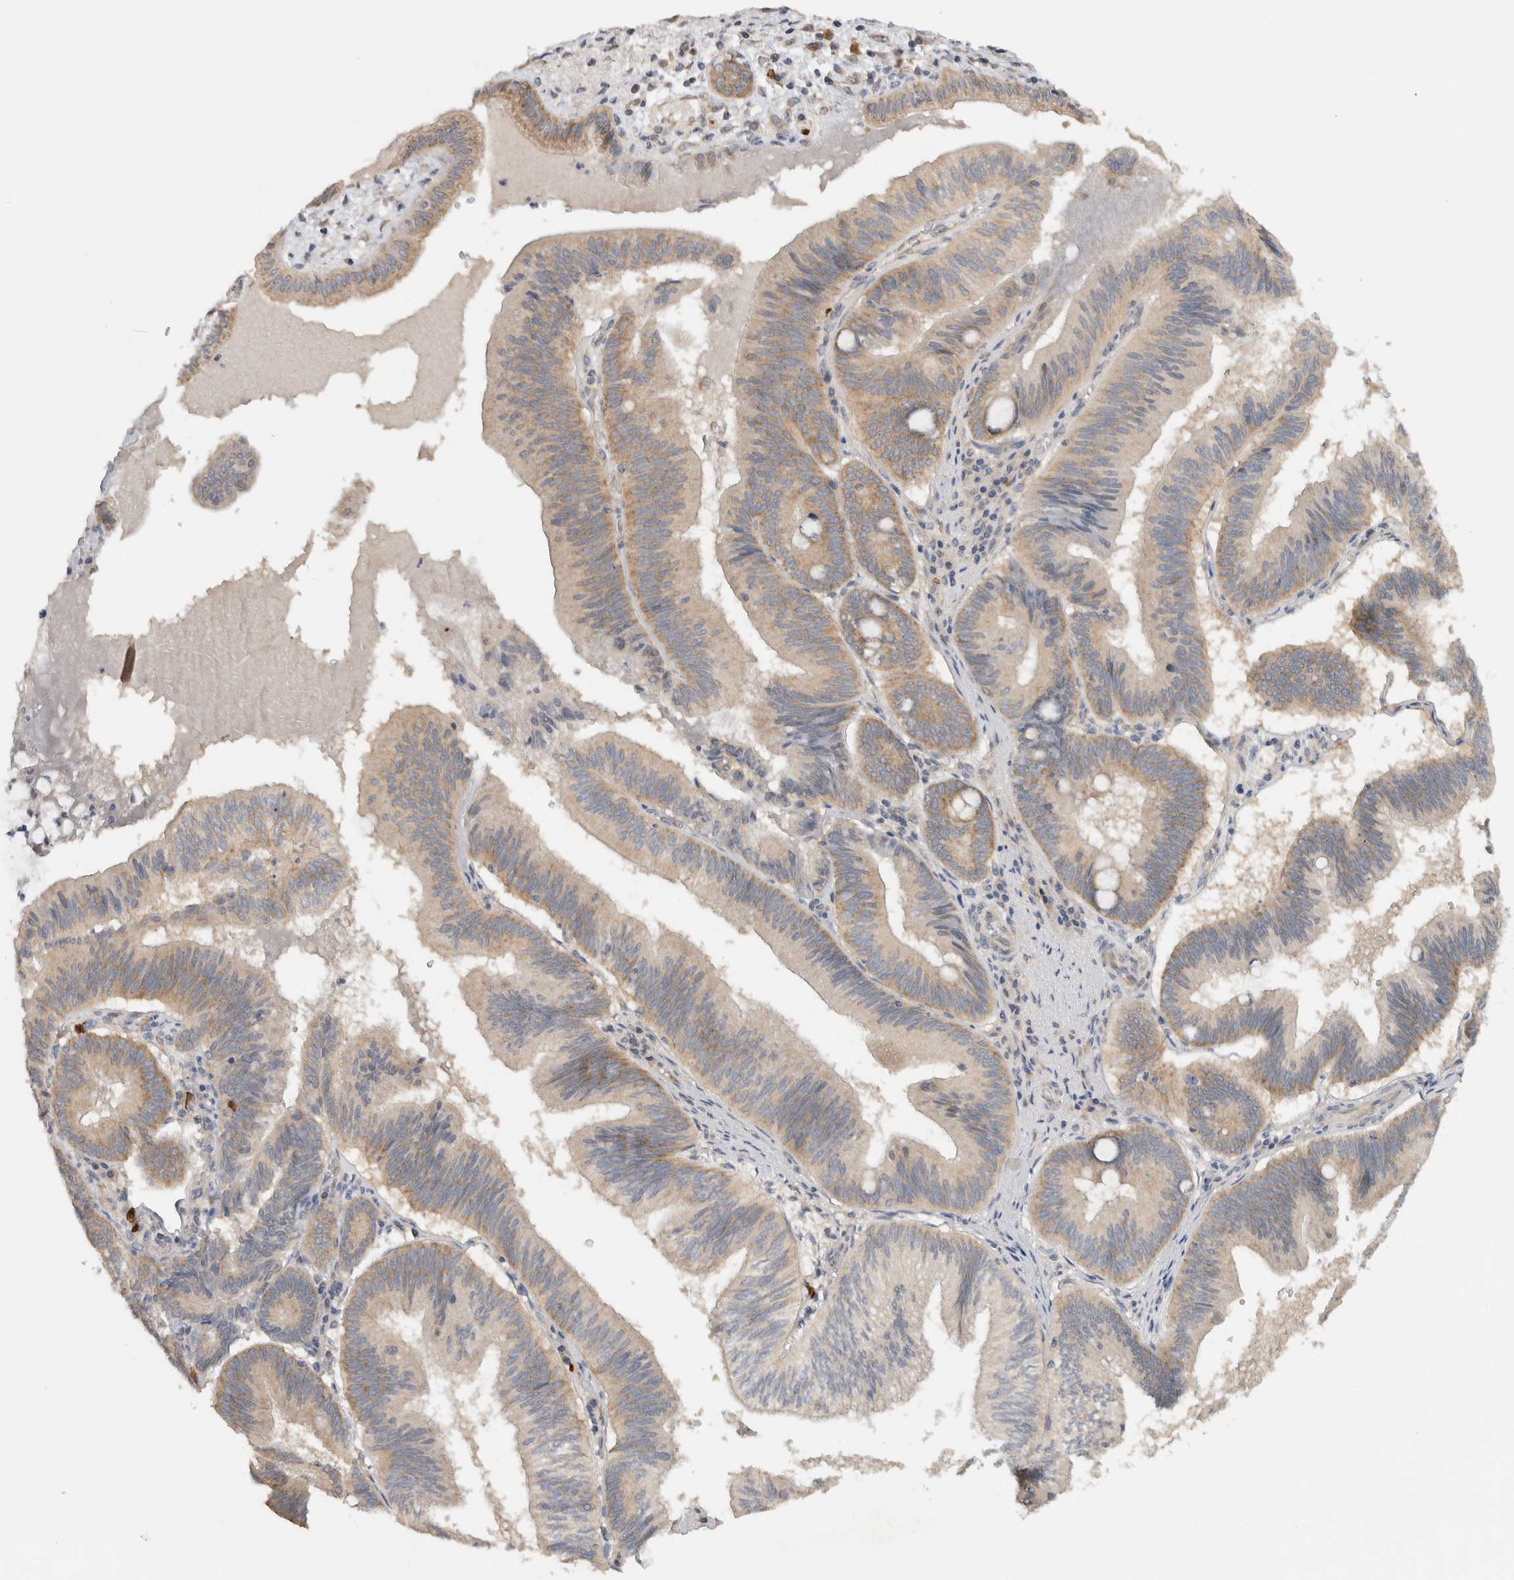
{"staining": {"intensity": "moderate", "quantity": "<25%", "location": "cytoplasmic/membranous"}, "tissue": "pancreatic cancer", "cell_type": "Tumor cells", "image_type": "cancer", "snomed": [{"axis": "morphology", "description": "Adenocarcinoma, NOS"}, {"axis": "topography", "description": "Pancreas"}], "caption": "This is a histology image of immunohistochemistry (IHC) staining of pancreatic adenocarcinoma, which shows moderate expression in the cytoplasmic/membranous of tumor cells.", "gene": "PUM1", "patient": {"sex": "male", "age": 82}}